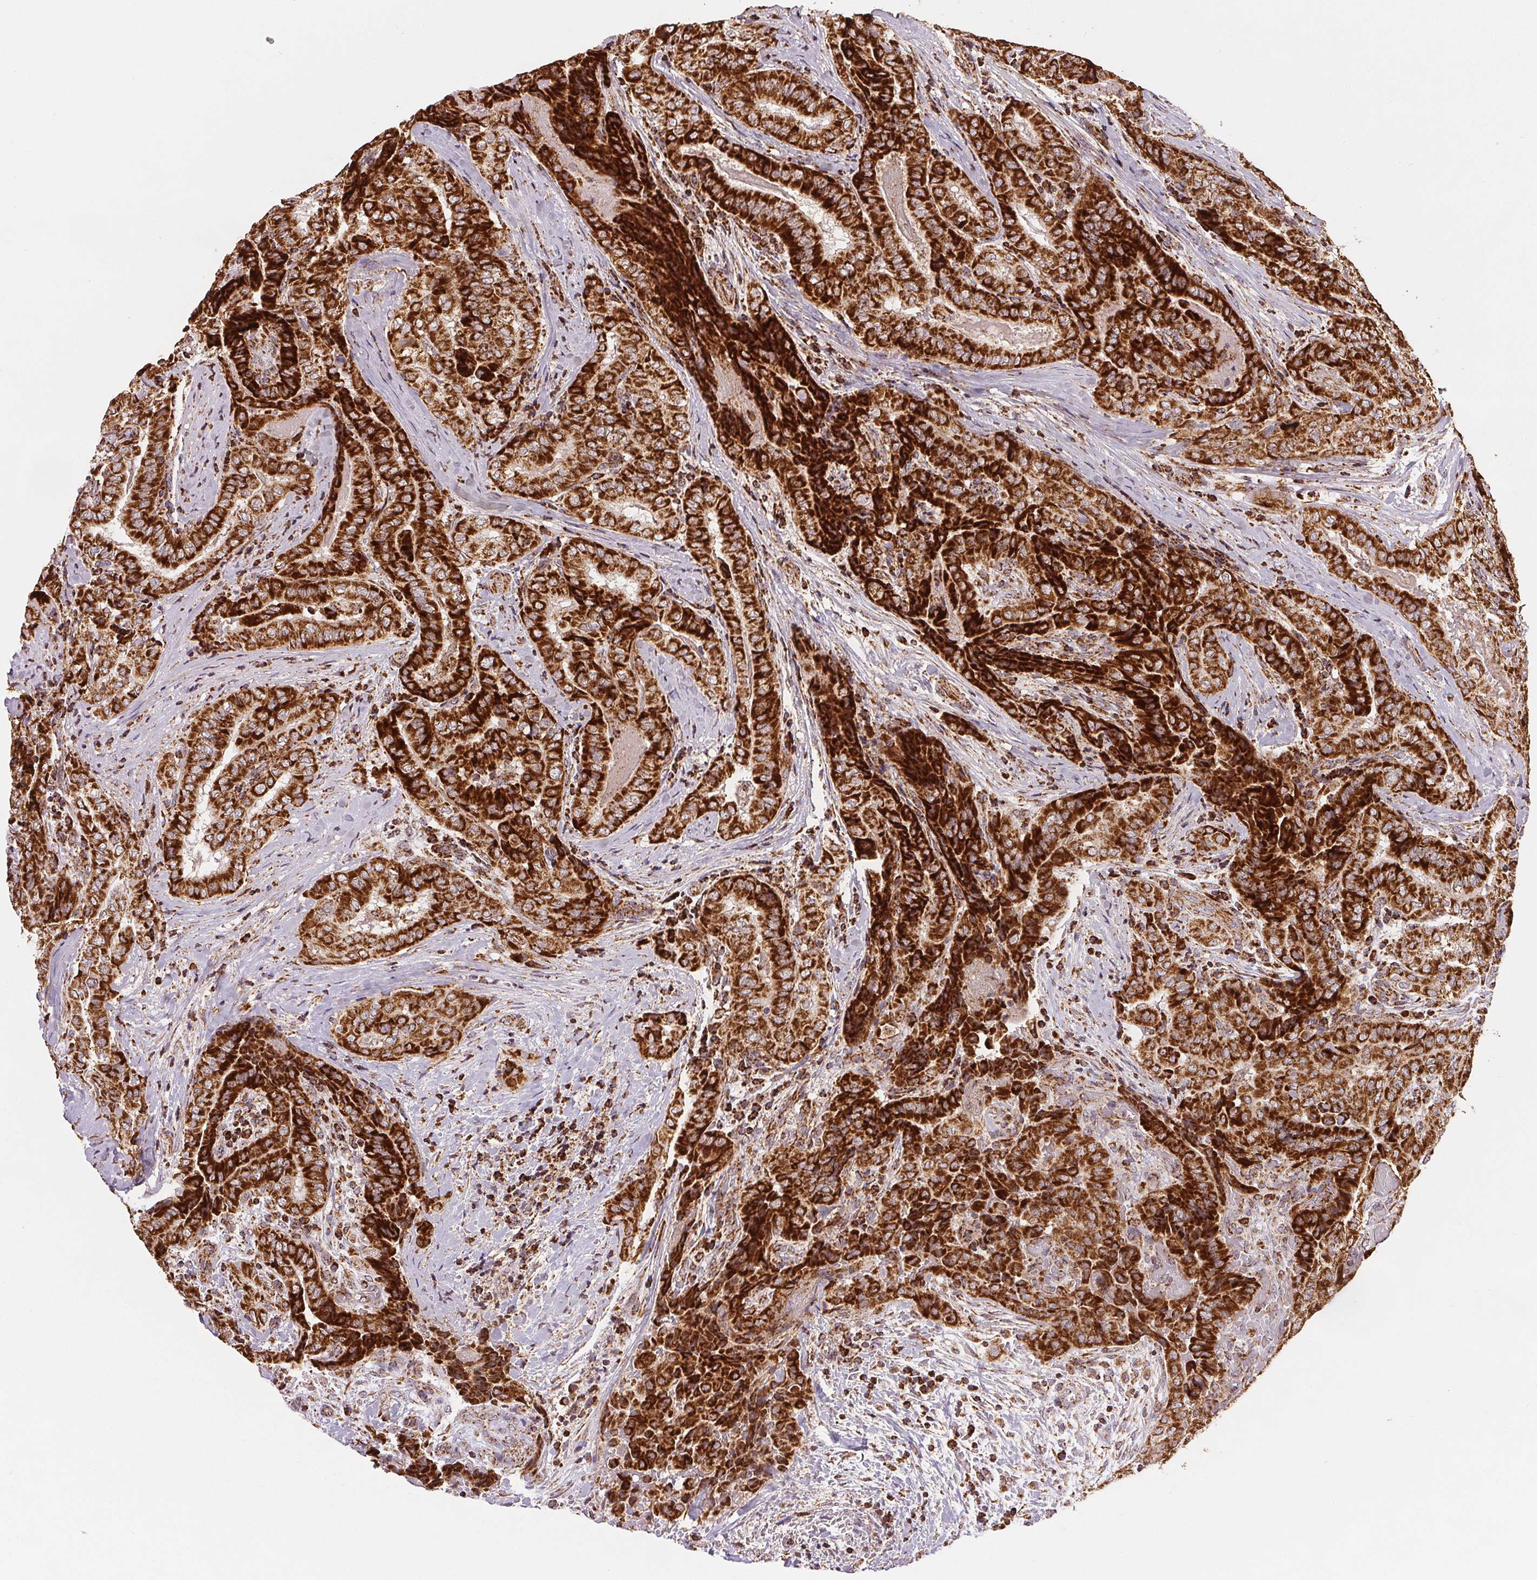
{"staining": {"intensity": "strong", "quantity": ">75%", "location": "cytoplasmic/membranous"}, "tissue": "thyroid cancer", "cell_type": "Tumor cells", "image_type": "cancer", "snomed": [{"axis": "morphology", "description": "Papillary adenocarcinoma, NOS"}, {"axis": "topography", "description": "Thyroid gland"}], "caption": "A brown stain highlights strong cytoplasmic/membranous positivity of a protein in human papillary adenocarcinoma (thyroid) tumor cells.", "gene": "SDHB", "patient": {"sex": "female", "age": 61}}